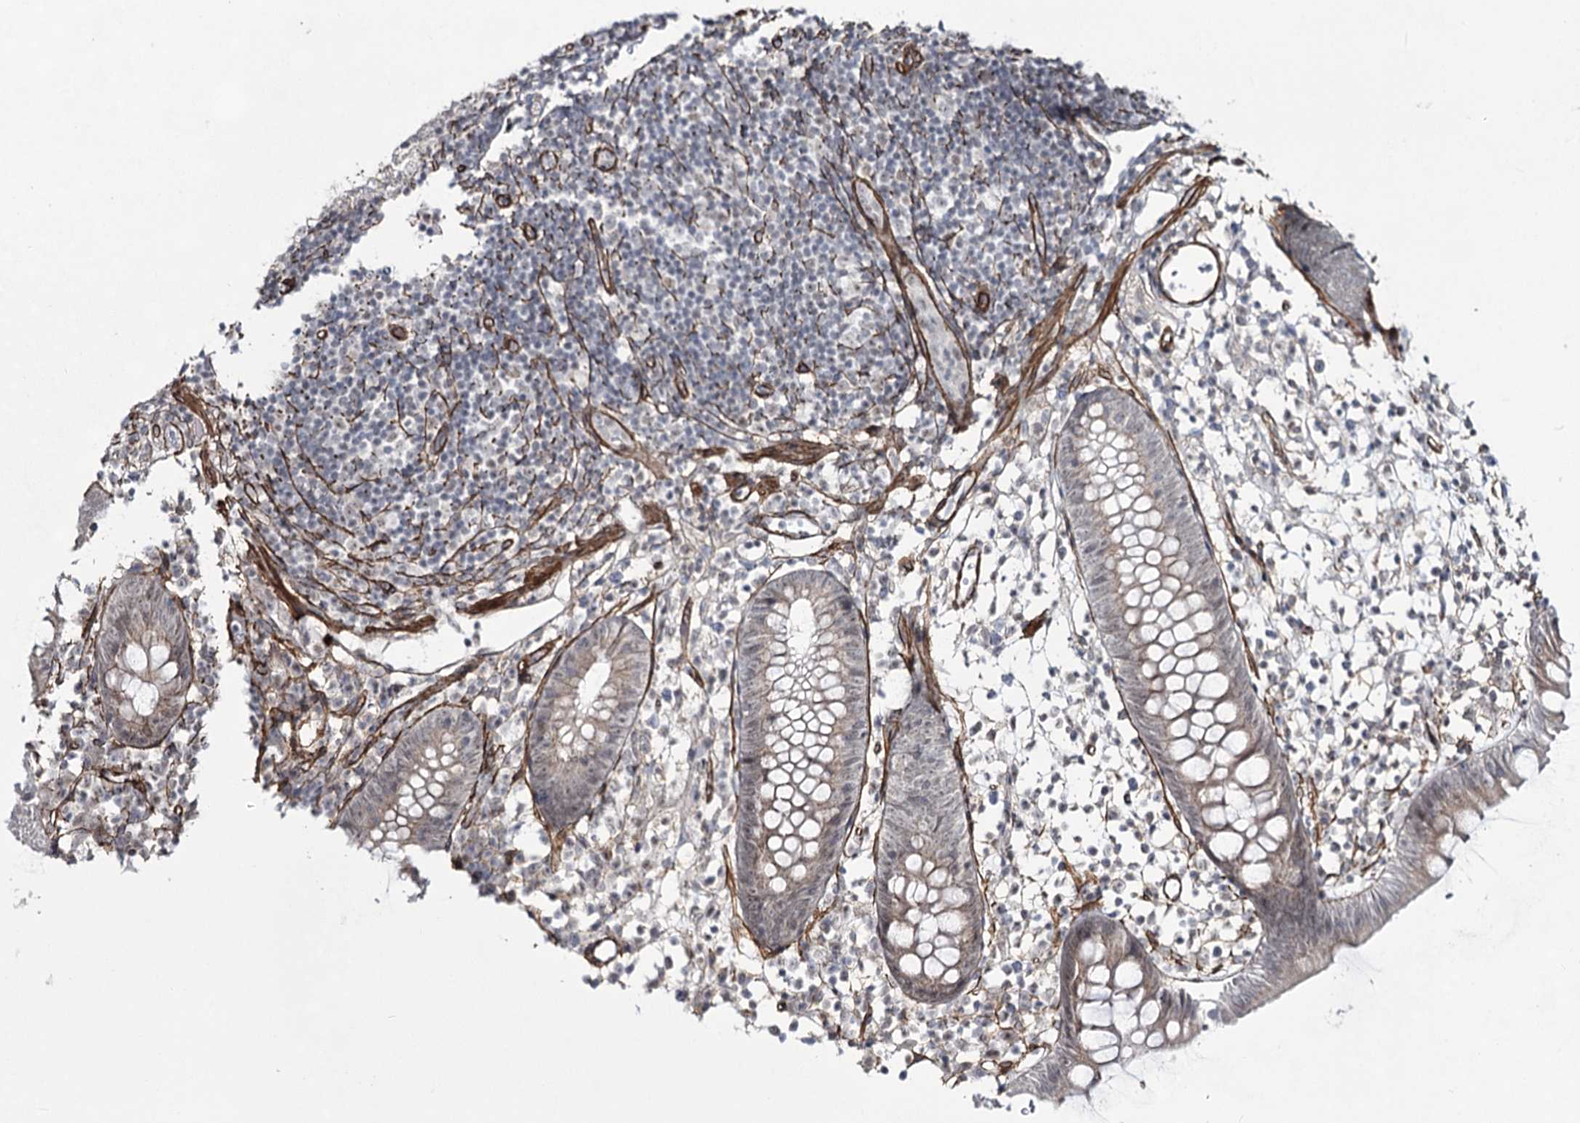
{"staining": {"intensity": "weak", "quantity": "<25%", "location": "cytoplasmic/membranous,nuclear"}, "tissue": "appendix", "cell_type": "Glandular cells", "image_type": "normal", "snomed": [{"axis": "morphology", "description": "Normal tissue, NOS"}, {"axis": "topography", "description": "Appendix"}], "caption": "Immunohistochemistry (IHC) of benign human appendix reveals no positivity in glandular cells. (DAB (3,3'-diaminobenzidine) immunohistochemistry (IHC) with hematoxylin counter stain).", "gene": "CWF19L1", "patient": {"sex": "female", "age": 20}}